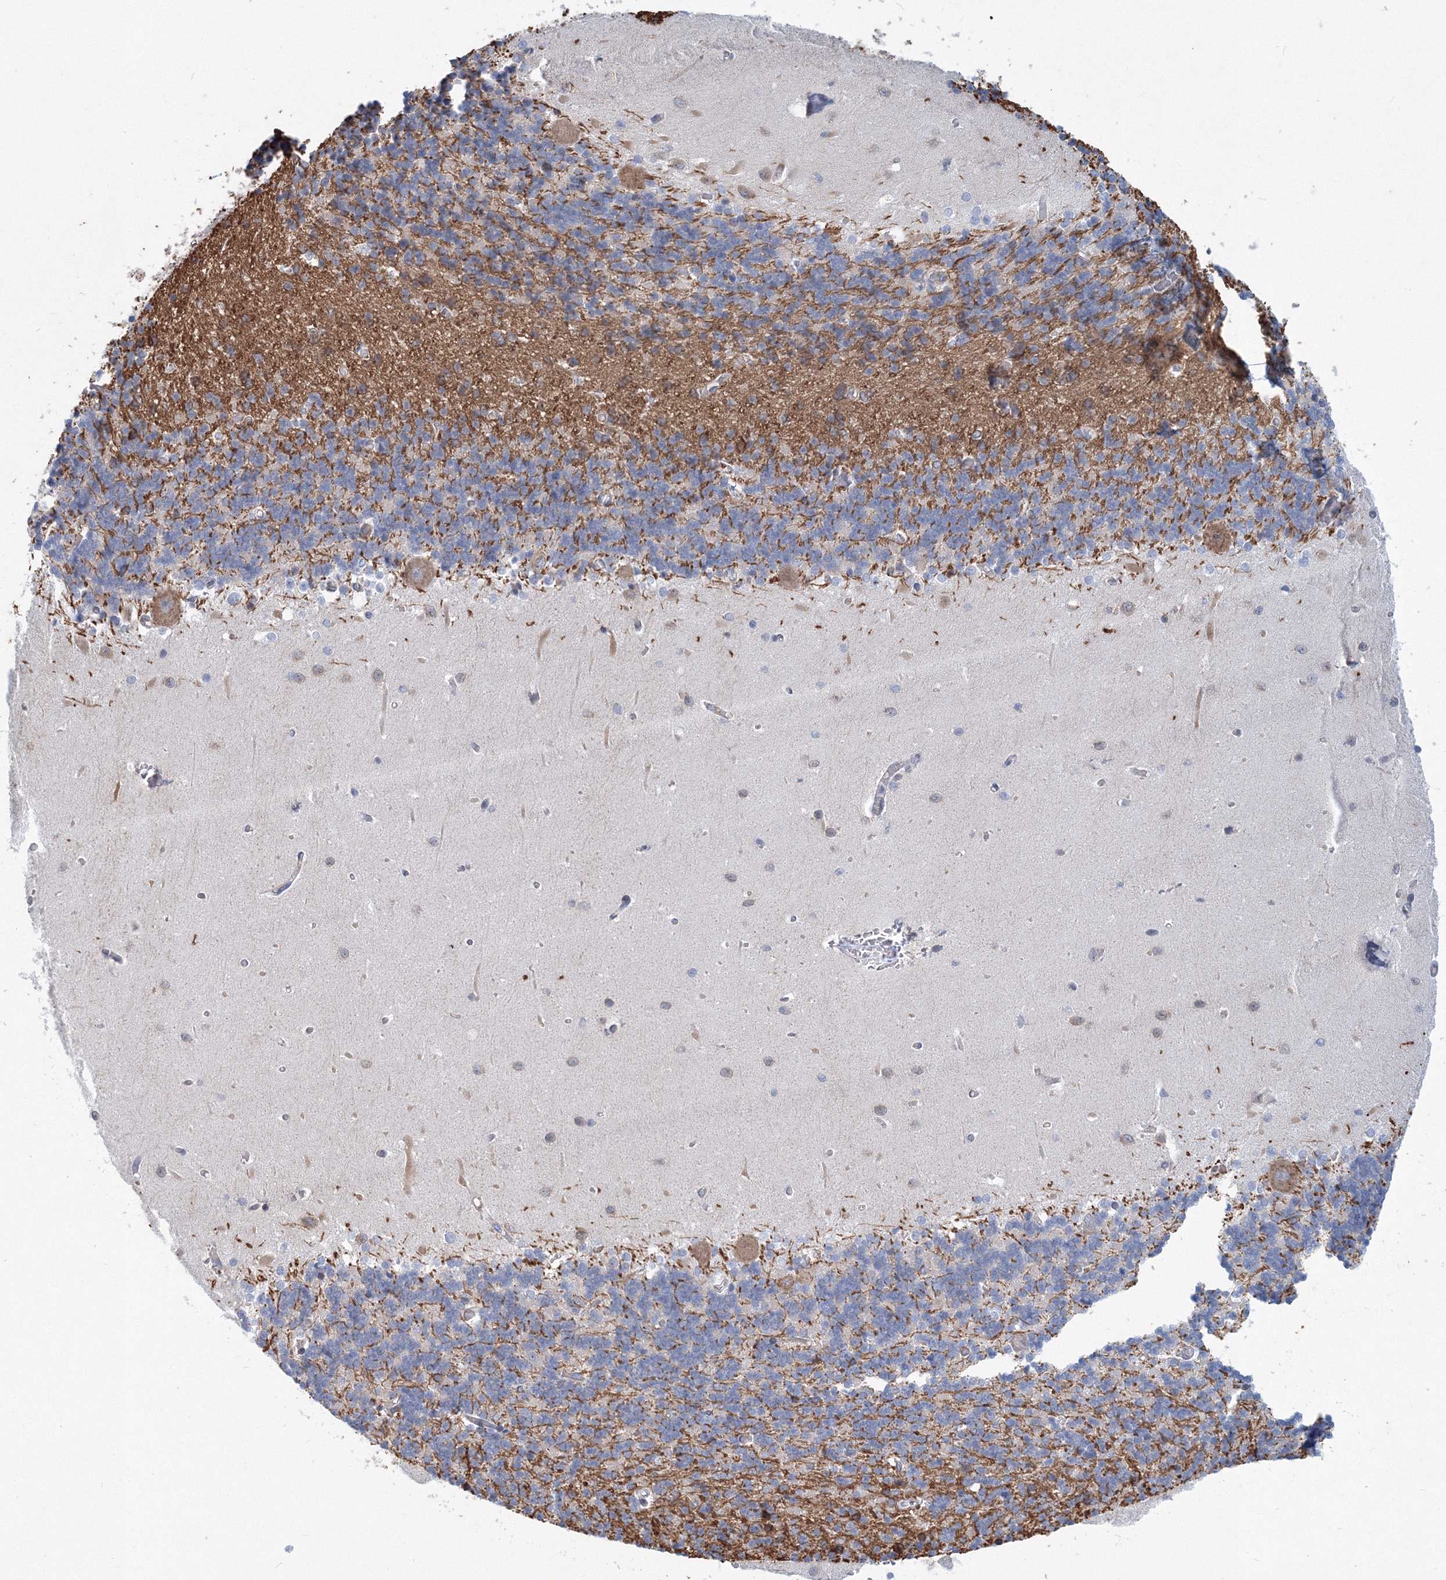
{"staining": {"intensity": "negative", "quantity": "none", "location": "none"}, "tissue": "cerebellum", "cell_type": "Cells in granular layer", "image_type": "normal", "snomed": [{"axis": "morphology", "description": "Normal tissue, NOS"}, {"axis": "topography", "description": "Cerebellum"}], "caption": "A high-resolution image shows immunohistochemistry staining of benign cerebellum, which exhibits no significant positivity in cells in granular layer.", "gene": "TANC1", "patient": {"sex": "male", "age": 37}}